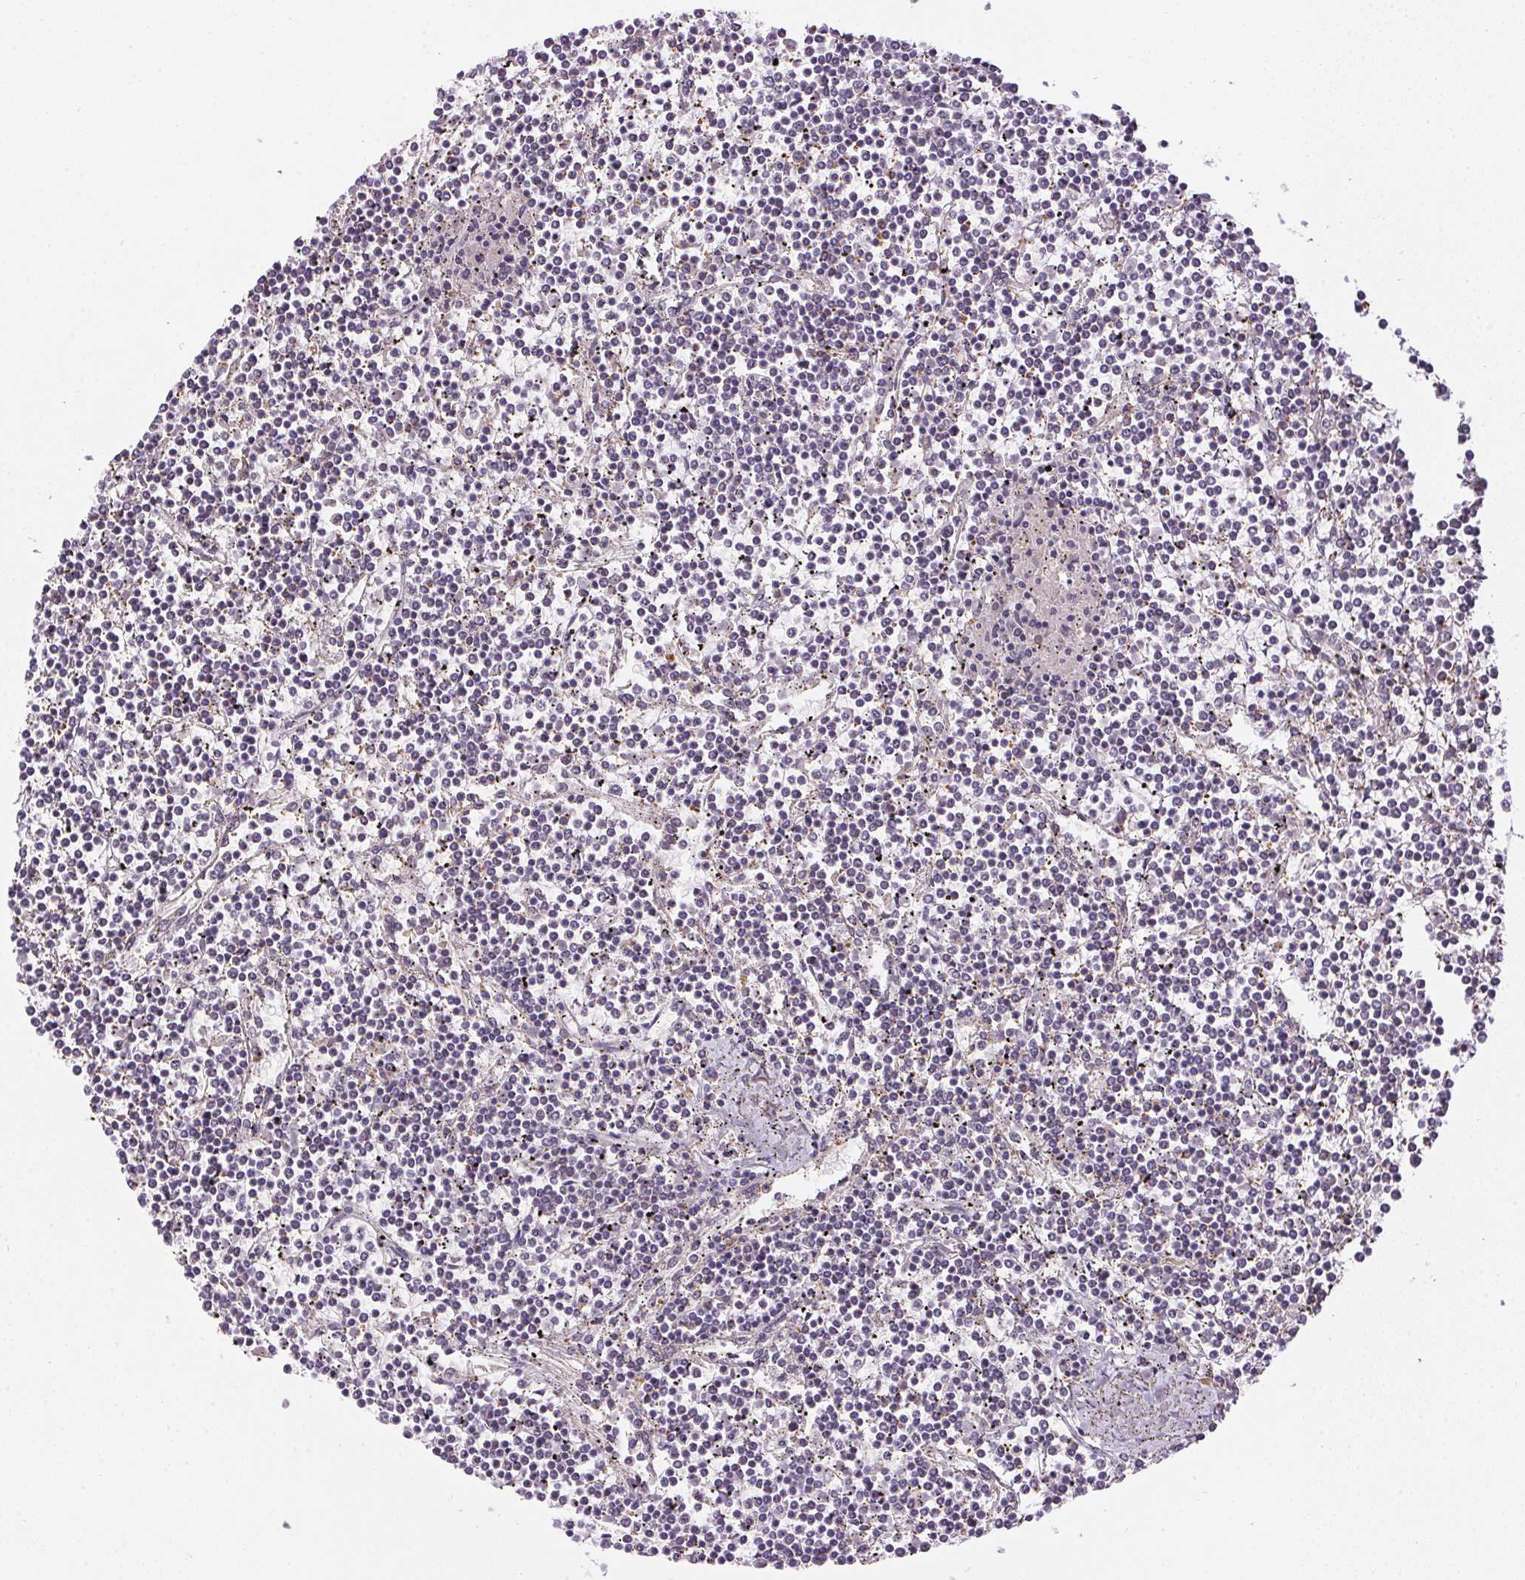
{"staining": {"intensity": "negative", "quantity": "none", "location": "none"}, "tissue": "lymphoma", "cell_type": "Tumor cells", "image_type": "cancer", "snomed": [{"axis": "morphology", "description": "Malignant lymphoma, non-Hodgkin's type, Low grade"}, {"axis": "topography", "description": "Spleen"}], "caption": "Tumor cells are negative for protein expression in human malignant lymphoma, non-Hodgkin's type (low-grade). (Brightfield microscopy of DAB IHC at high magnification).", "gene": "CFAP92", "patient": {"sex": "female", "age": 19}}